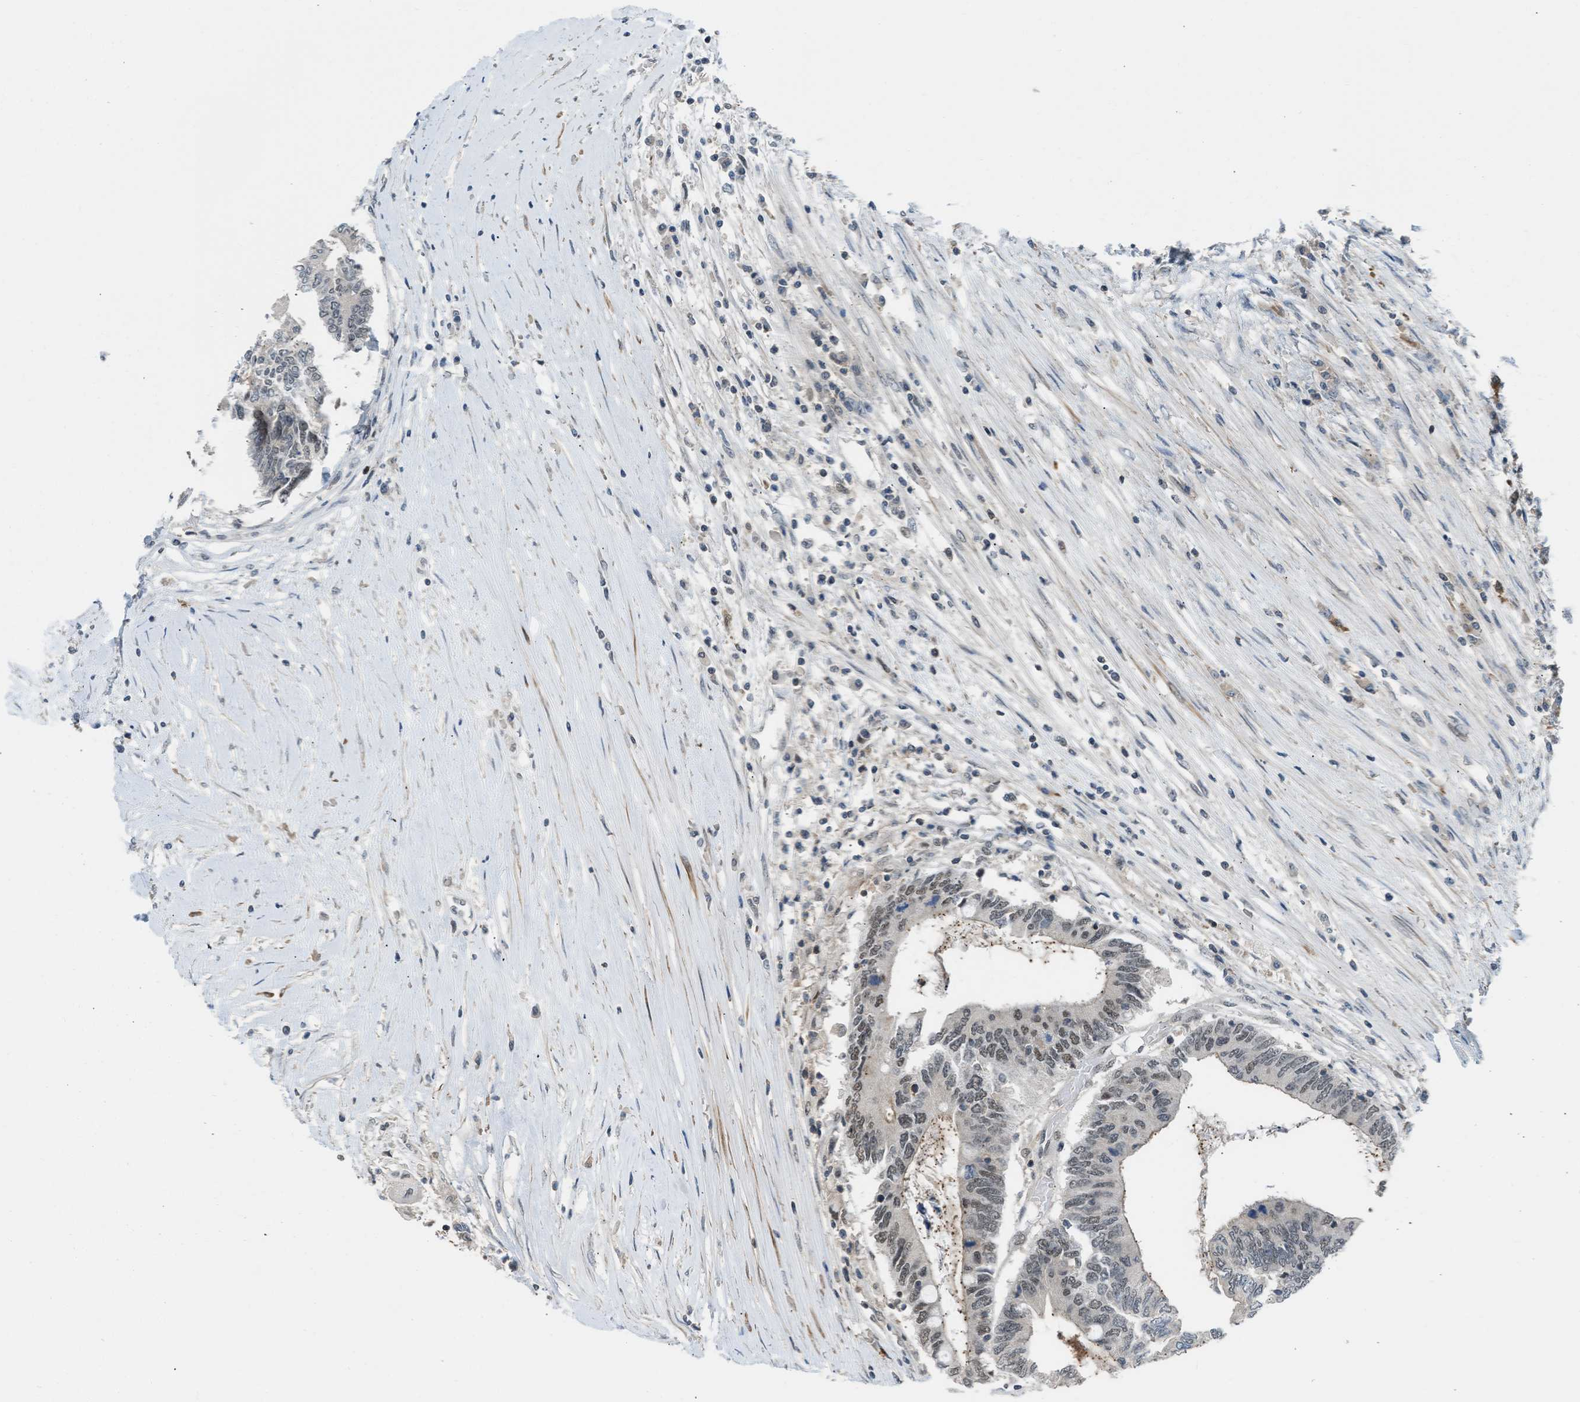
{"staining": {"intensity": "moderate", "quantity": "<25%", "location": "nuclear"}, "tissue": "colorectal cancer", "cell_type": "Tumor cells", "image_type": "cancer", "snomed": [{"axis": "morphology", "description": "Adenocarcinoma, NOS"}, {"axis": "topography", "description": "Rectum"}], "caption": "Colorectal adenocarcinoma tissue exhibits moderate nuclear staining in about <25% of tumor cells (DAB IHC with brightfield microscopy, high magnification).", "gene": "TTBK2", "patient": {"sex": "male", "age": 63}}